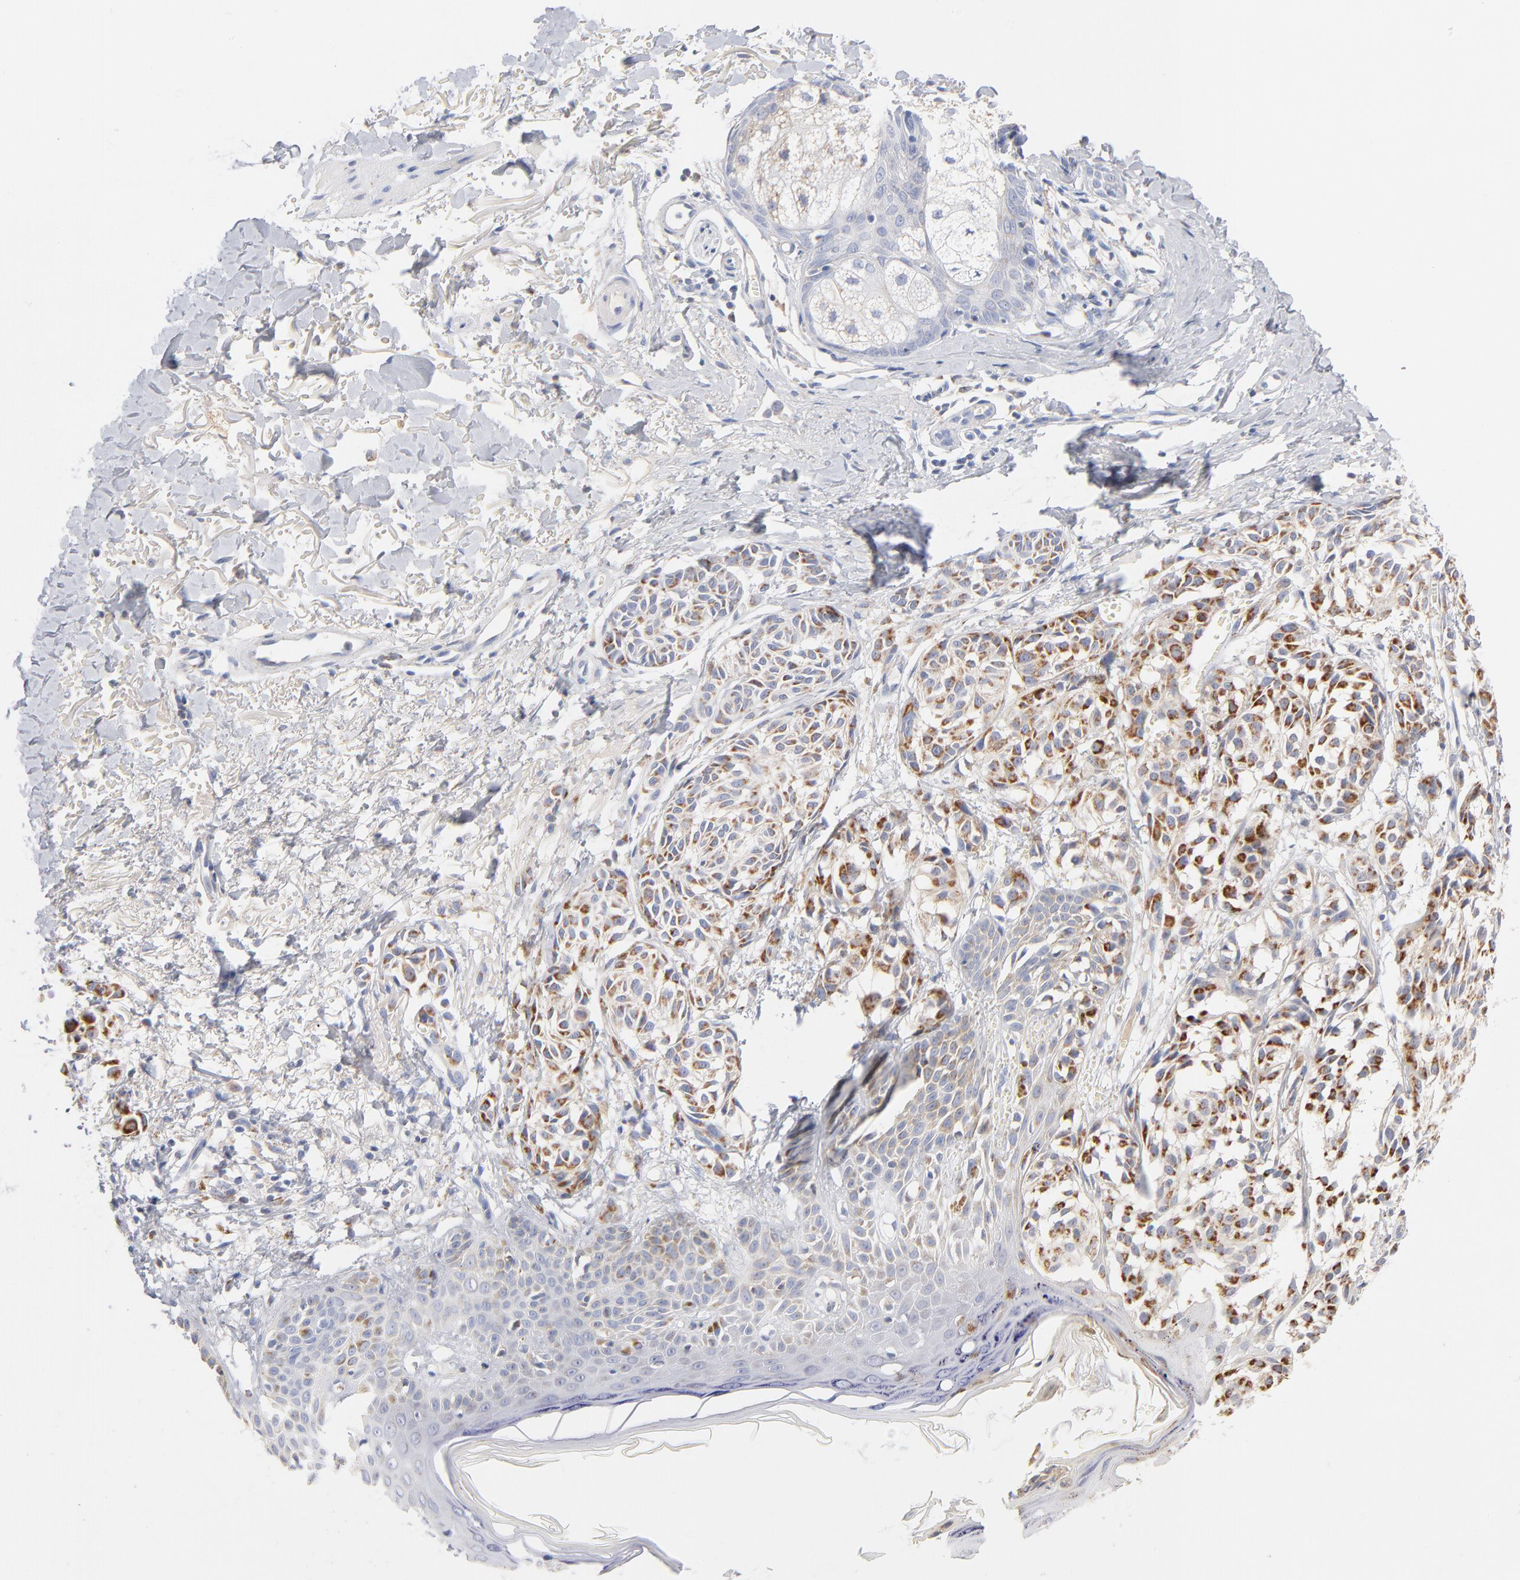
{"staining": {"intensity": "moderate", "quantity": ">75%", "location": "cytoplasmic/membranous"}, "tissue": "melanoma", "cell_type": "Tumor cells", "image_type": "cancer", "snomed": [{"axis": "morphology", "description": "Malignant melanoma, NOS"}, {"axis": "topography", "description": "Skin"}], "caption": "Human melanoma stained with a protein marker shows moderate staining in tumor cells.", "gene": "DLAT", "patient": {"sex": "male", "age": 76}}